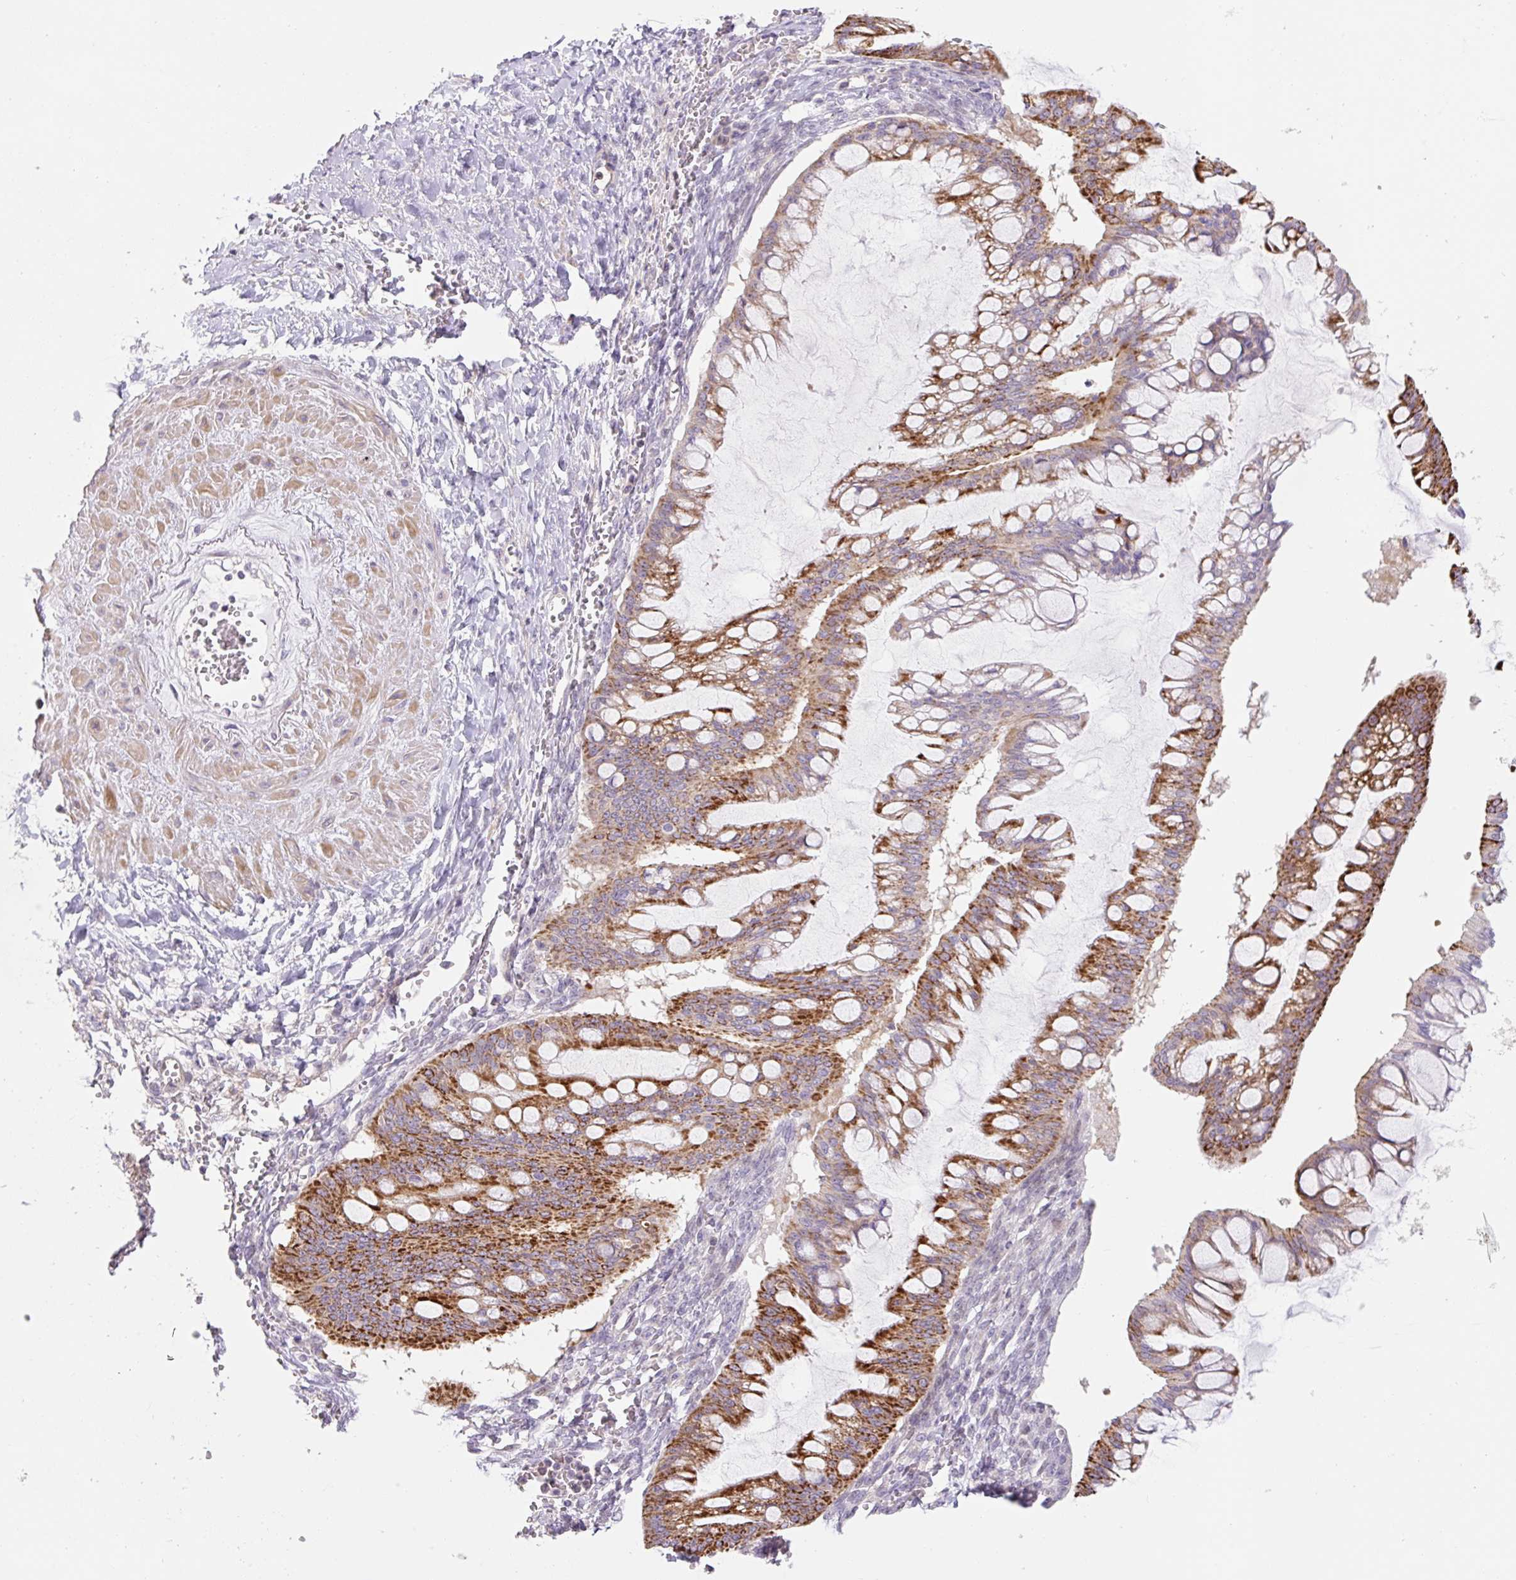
{"staining": {"intensity": "strong", "quantity": "25%-75%", "location": "cytoplasmic/membranous"}, "tissue": "ovarian cancer", "cell_type": "Tumor cells", "image_type": "cancer", "snomed": [{"axis": "morphology", "description": "Cystadenocarcinoma, mucinous, NOS"}, {"axis": "topography", "description": "Ovary"}], "caption": "Protein expression analysis of ovarian cancer (mucinous cystadenocarcinoma) demonstrates strong cytoplasmic/membranous staining in about 25%-75% of tumor cells. Using DAB (3,3'-diaminobenzidine) (brown) and hematoxylin (blue) stains, captured at high magnification using brightfield microscopy.", "gene": "ZNF552", "patient": {"sex": "female", "age": 73}}